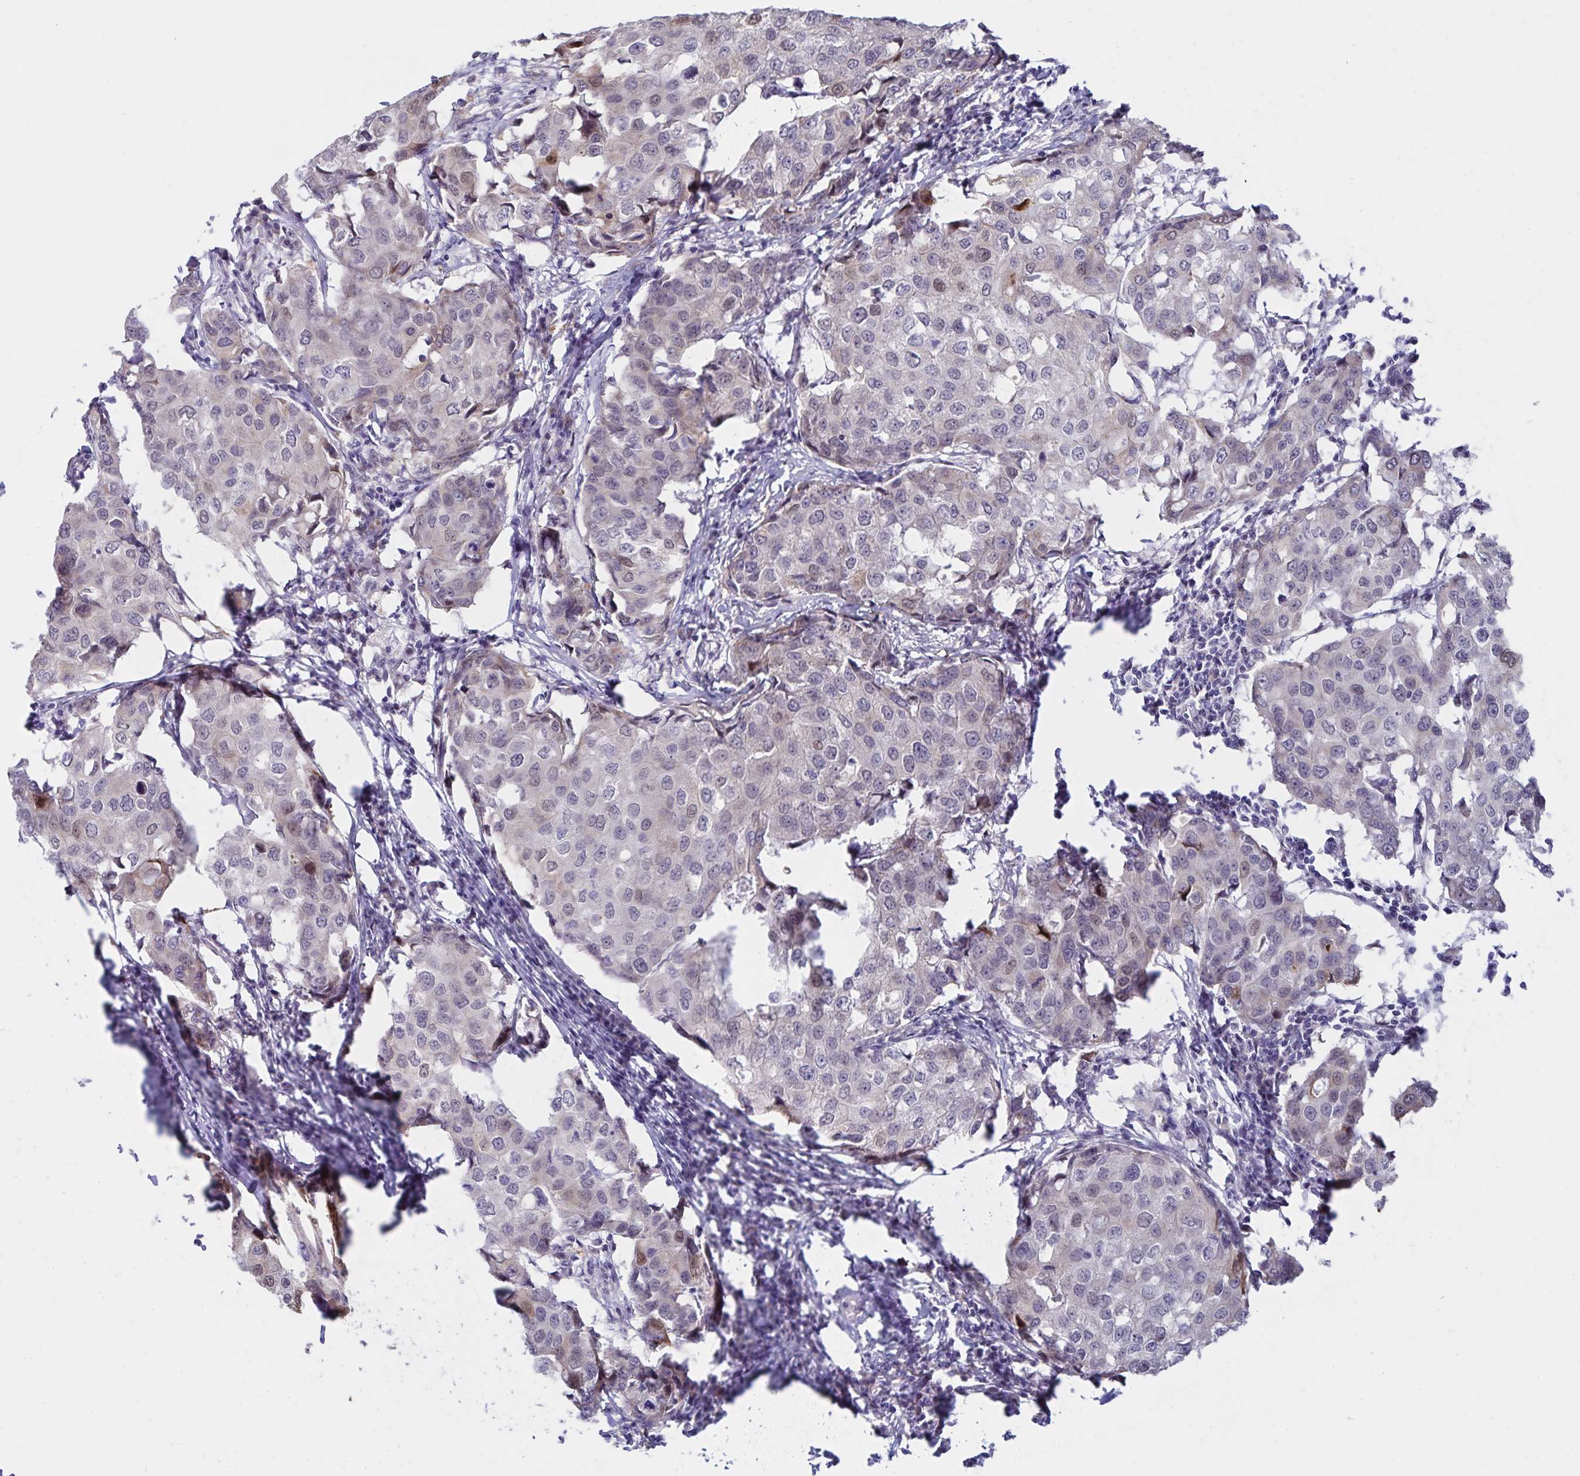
{"staining": {"intensity": "negative", "quantity": "none", "location": "none"}, "tissue": "breast cancer", "cell_type": "Tumor cells", "image_type": "cancer", "snomed": [{"axis": "morphology", "description": "Duct carcinoma"}, {"axis": "topography", "description": "Breast"}], "caption": "Immunohistochemistry (IHC) histopathology image of neoplastic tissue: breast cancer (invasive ductal carcinoma) stained with DAB (3,3'-diaminobenzidine) displays no significant protein staining in tumor cells. Nuclei are stained in blue.", "gene": "ATP2A2", "patient": {"sex": "female", "age": 27}}